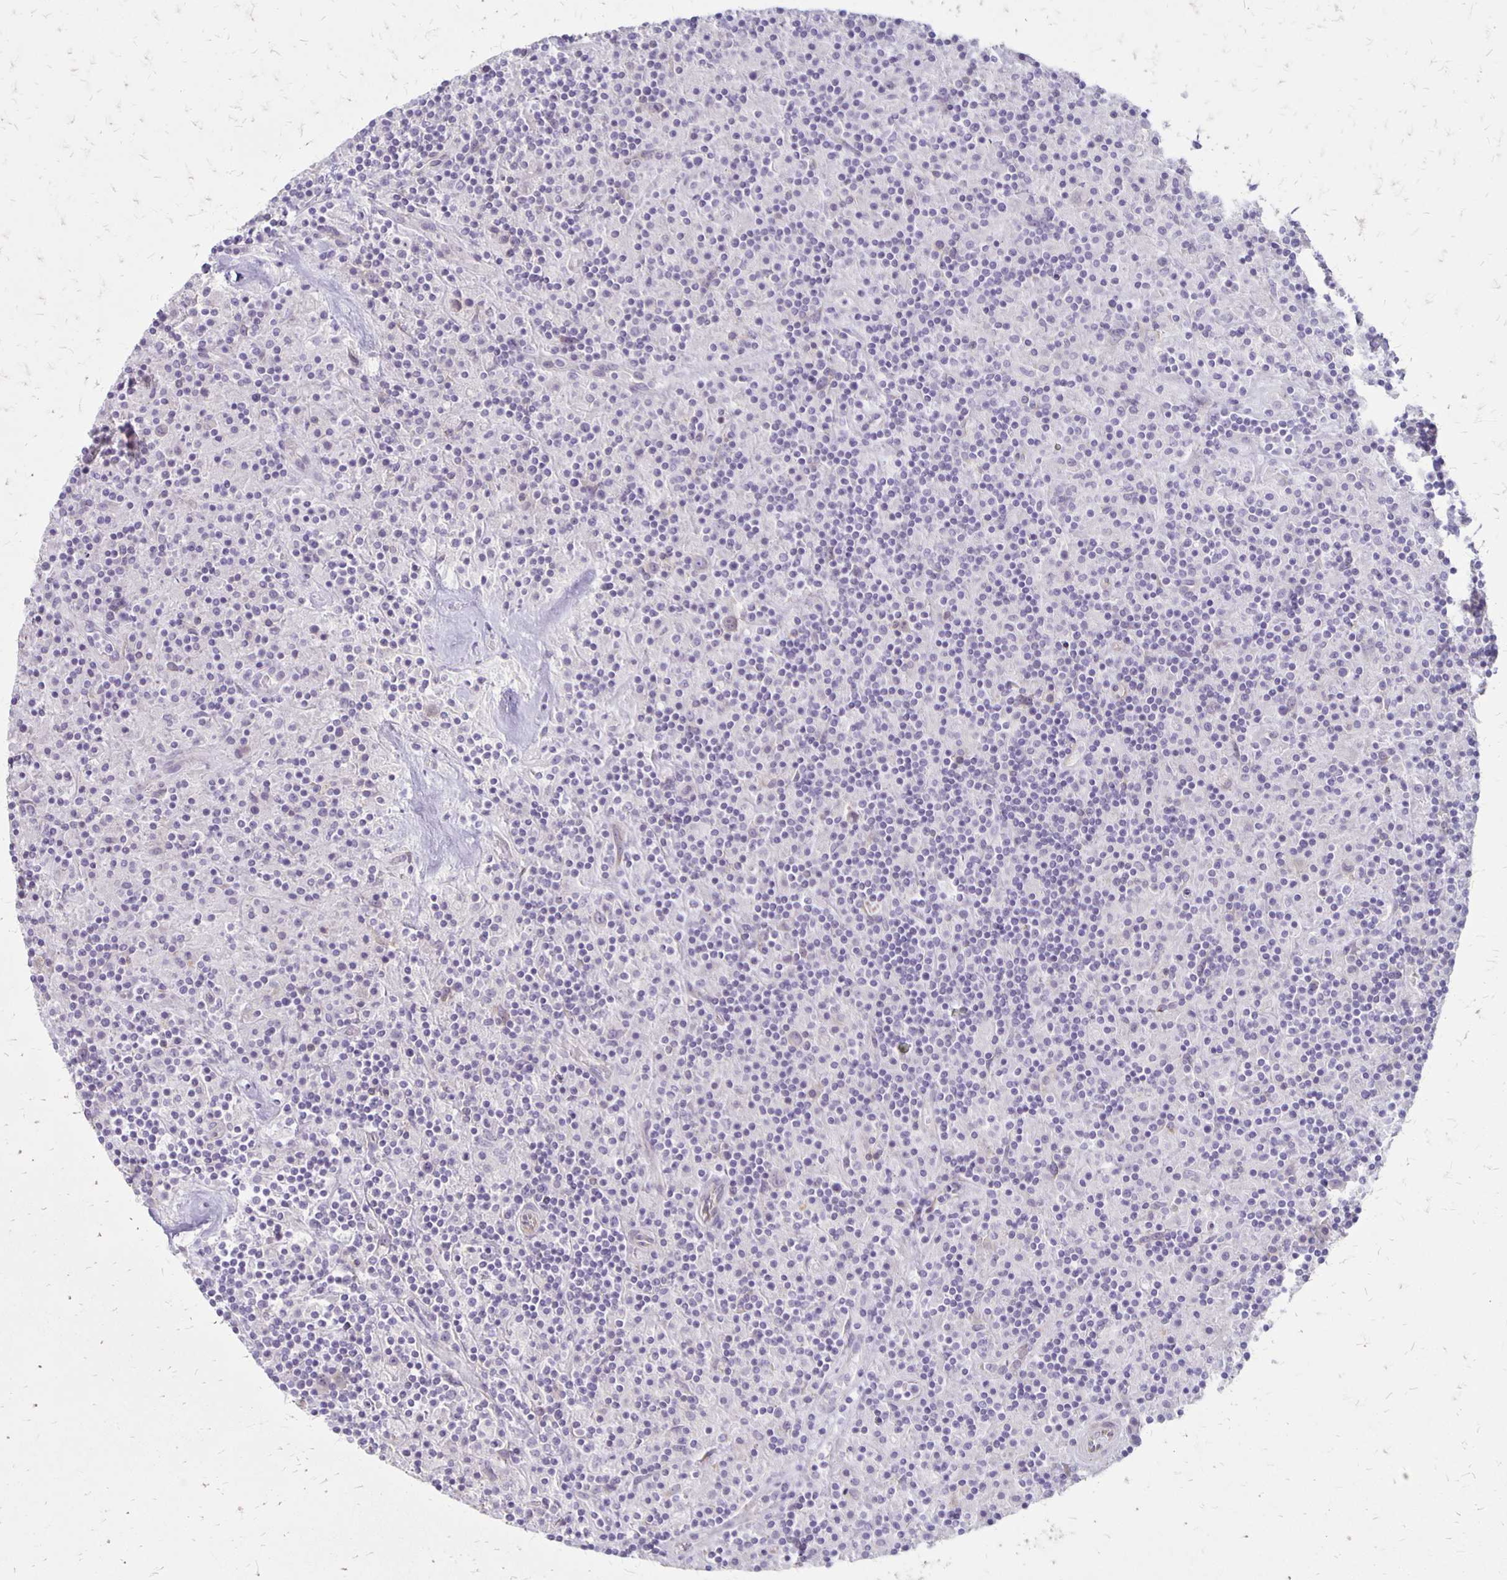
{"staining": {"intensity": "negative", "quantity": "none", "location": "none"}, "tissue": "lymphoma", "cell_type": "Tumor cells", "image_type": "cancer", "snomed": [{"axis": "morphology", "description": "Hodgkin's disease, NOS"}, {"axis": "topography", "description": "Lymph node"}], "caption": "IHC of lymphoma exhibits no positivity in tumor cells.", "gene": "HOMER1", "patient": {"sex": "male", "age": 70}}